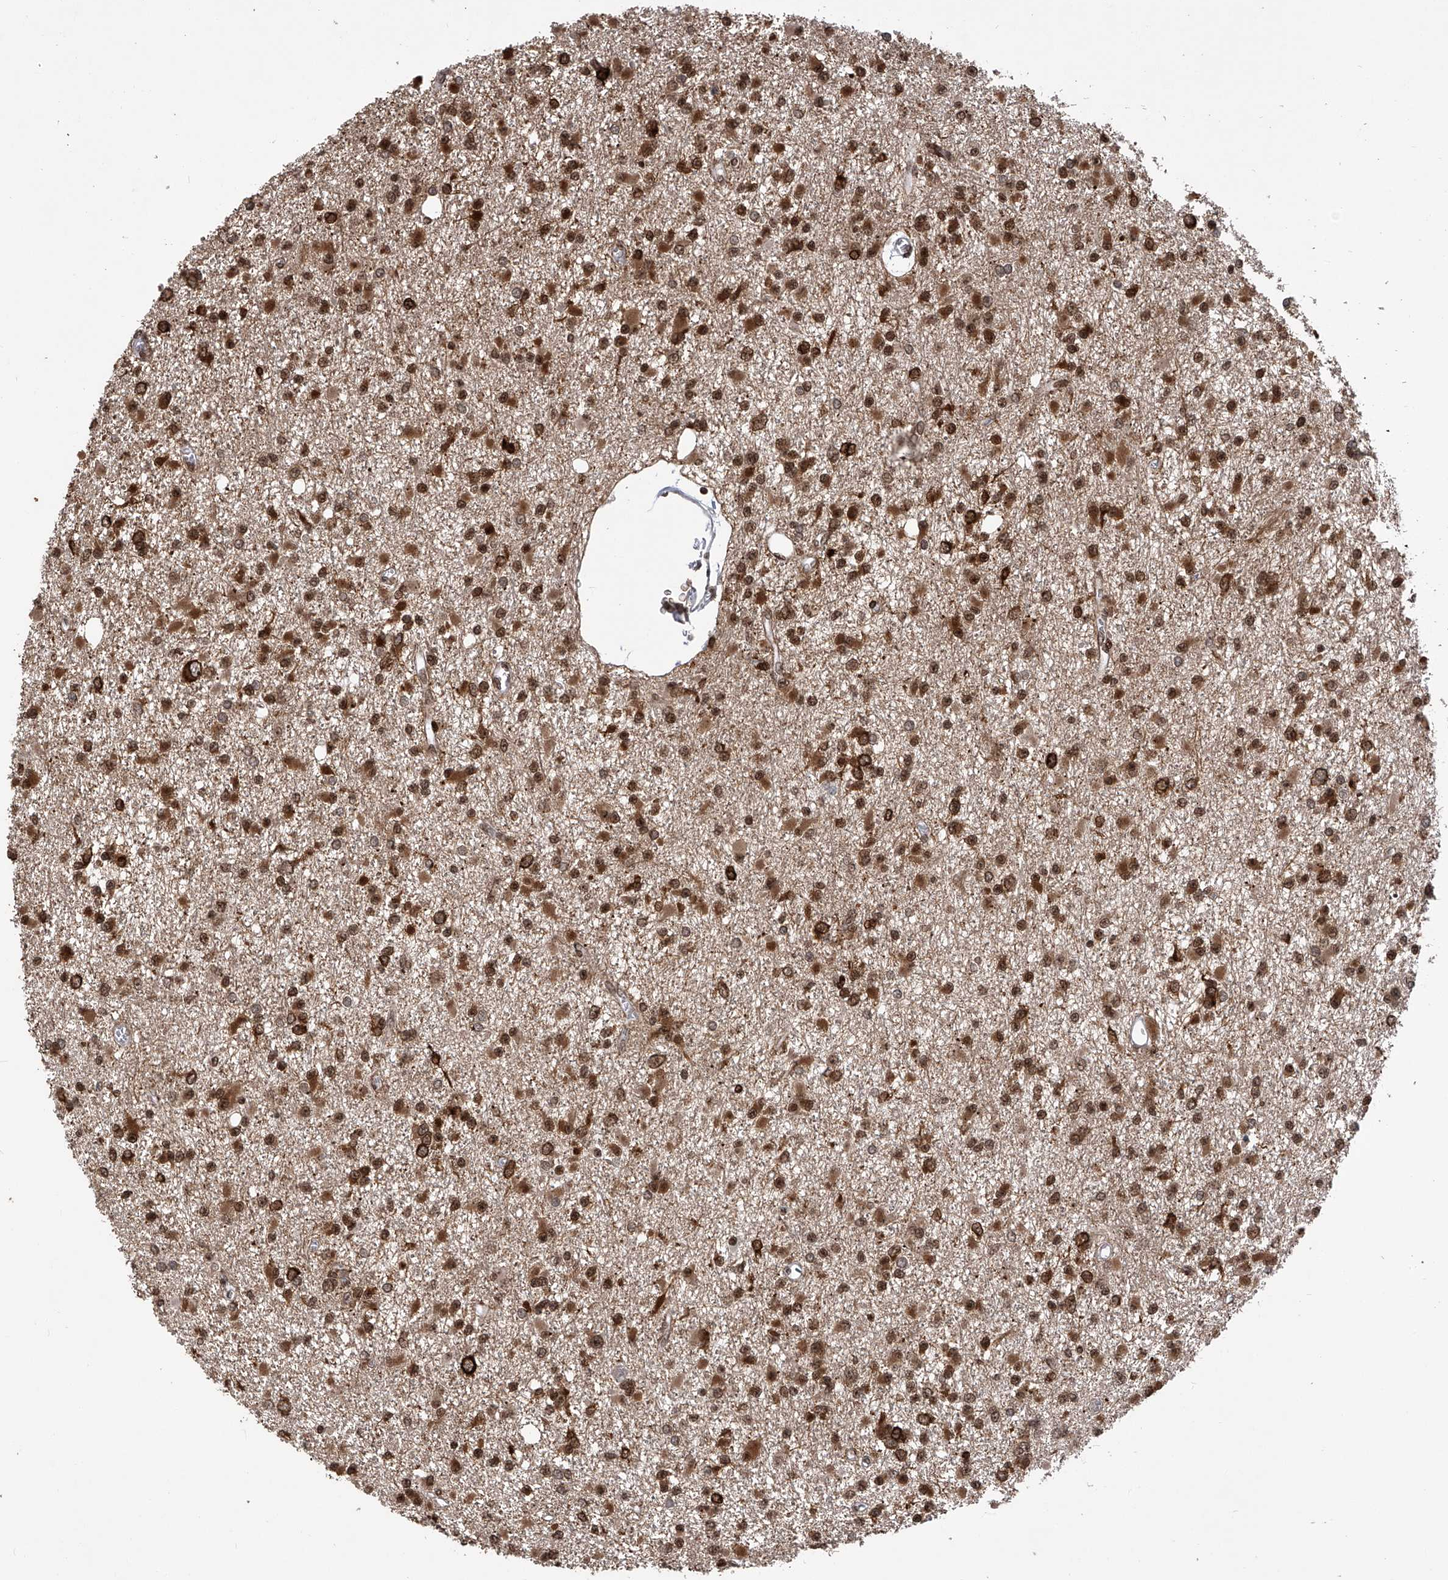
{"staining": {"intensity": "moderate", "quantity": ">75%", "location": "cytoplasmic/membranous,nuclear"}, "tissue": "glioma", "cell_type": "Tumor cells", "image_type": "cancer", "snomed": [{"axis": "morphology", "description": "Glioma, malignant, Low grade"}, {"axis": "topography", "description": "Brain"}], "caption": "High-magnification brightfield microscopy of malignant glioma (low-grade) stained with DAB (brown) and counterstained with hematoxylin (blue). tumor cells exhibit moderate cytoplasmic/membranous and nuclear staining is present in about>75% of cells.", "gene": "PAK1IP1", "patient": {"sex": "female", "age": 22}}